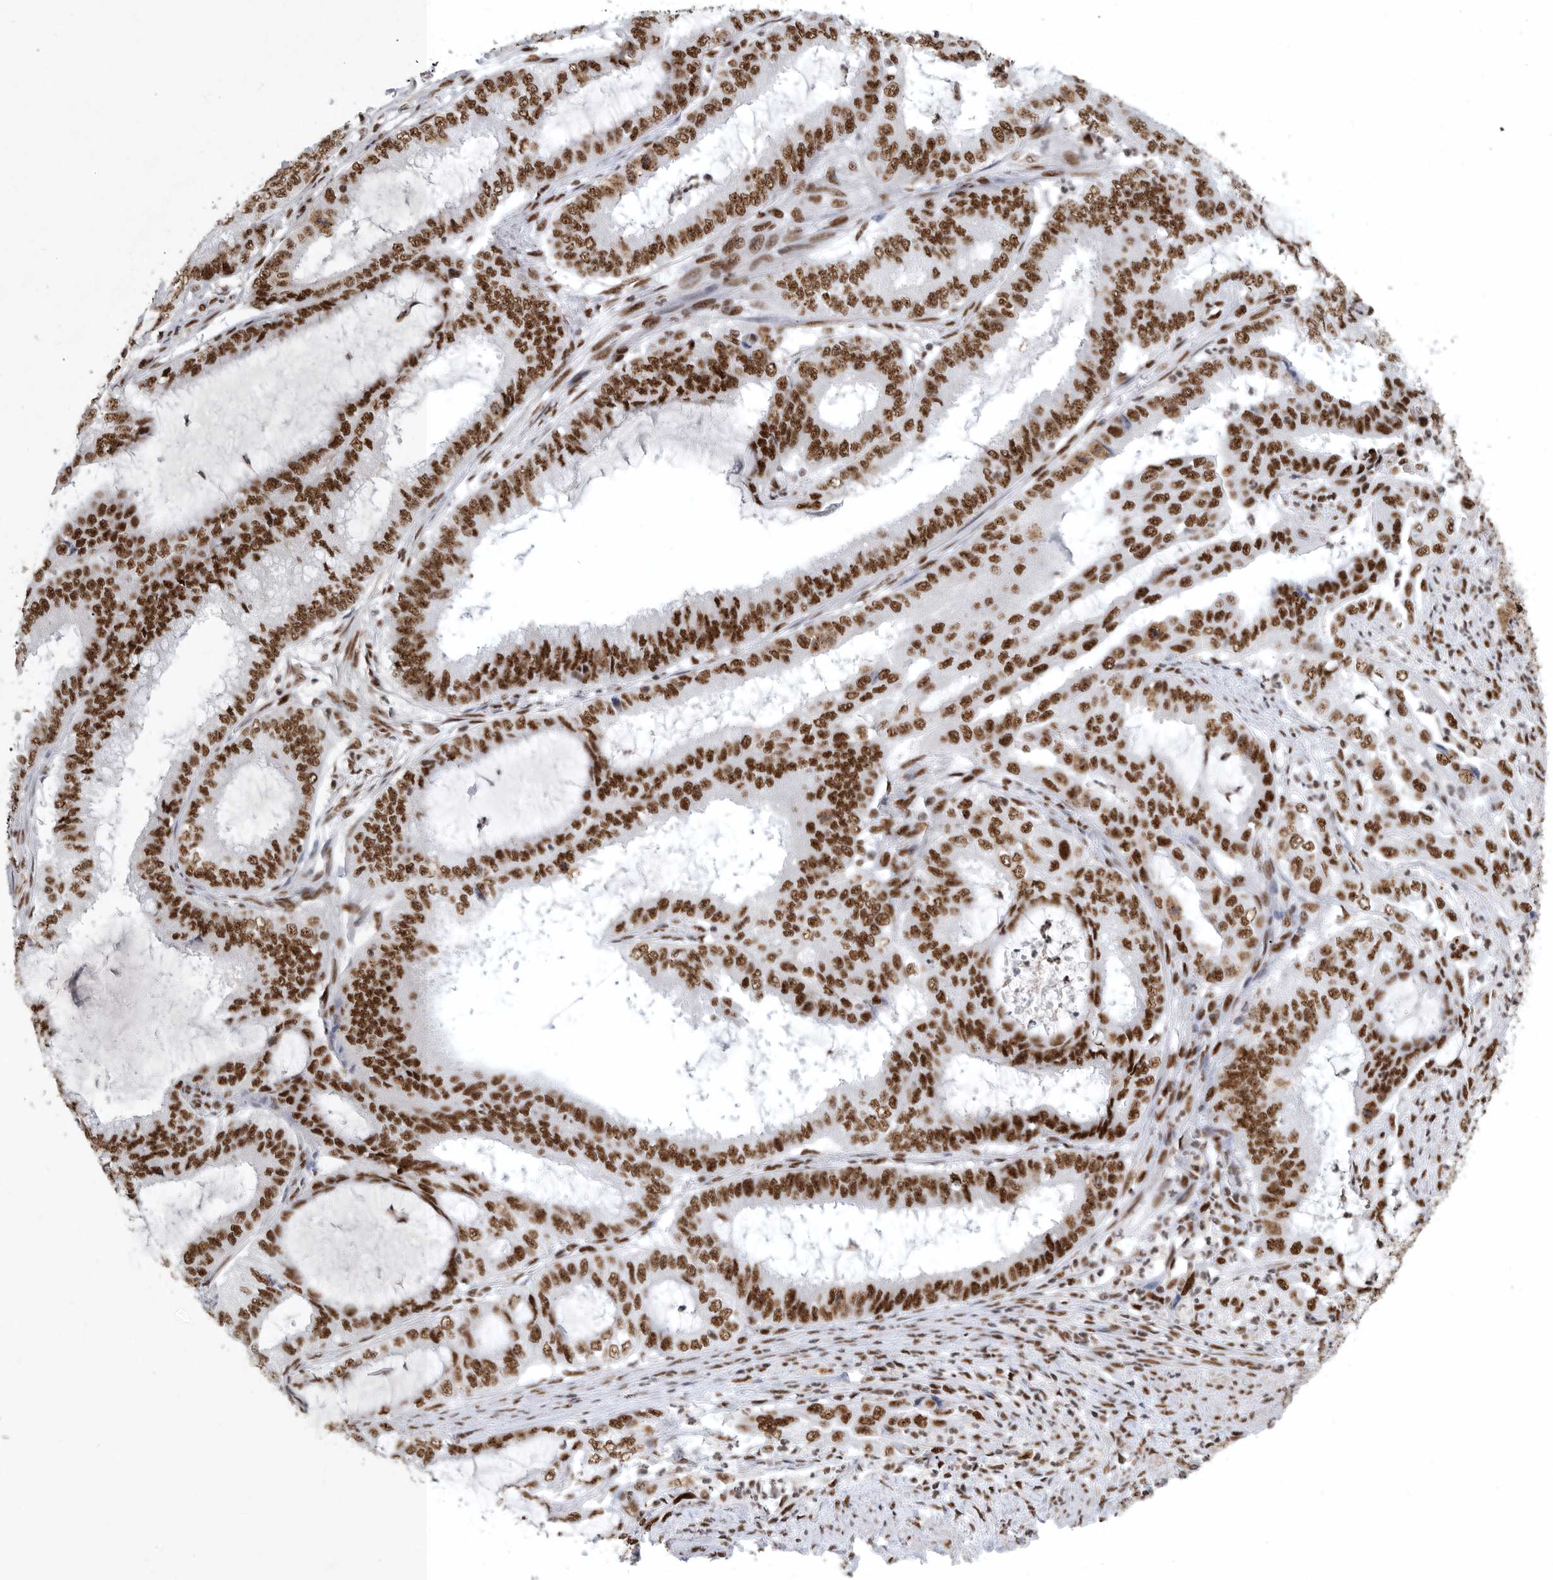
{"staining": {"intensity": "strong", "quantity": ">75%", "location": "nuclear"}, "tissue": "endometrial cancer", "cell_type": "Tumor cells", "image_type": "cancer", "snomed": [{"axis": "morphology", "description": "Adenocarcinoma, NOS"}, {"axis": "topography", "description": "Endometrium"}], "caption": "Tumor cells display high levels of strong nuclear positivity in approximately >75% of cells in human endometrial cancer (adenocarcinoma). Using DAB (3,3'-diaminobenzidine) (brown) and hematoxylin (blue) stains, captured at high magnification using brightfield microscopy.", "gene": "BCLAF1", "patient": {"sex": "female", "age": 51}}